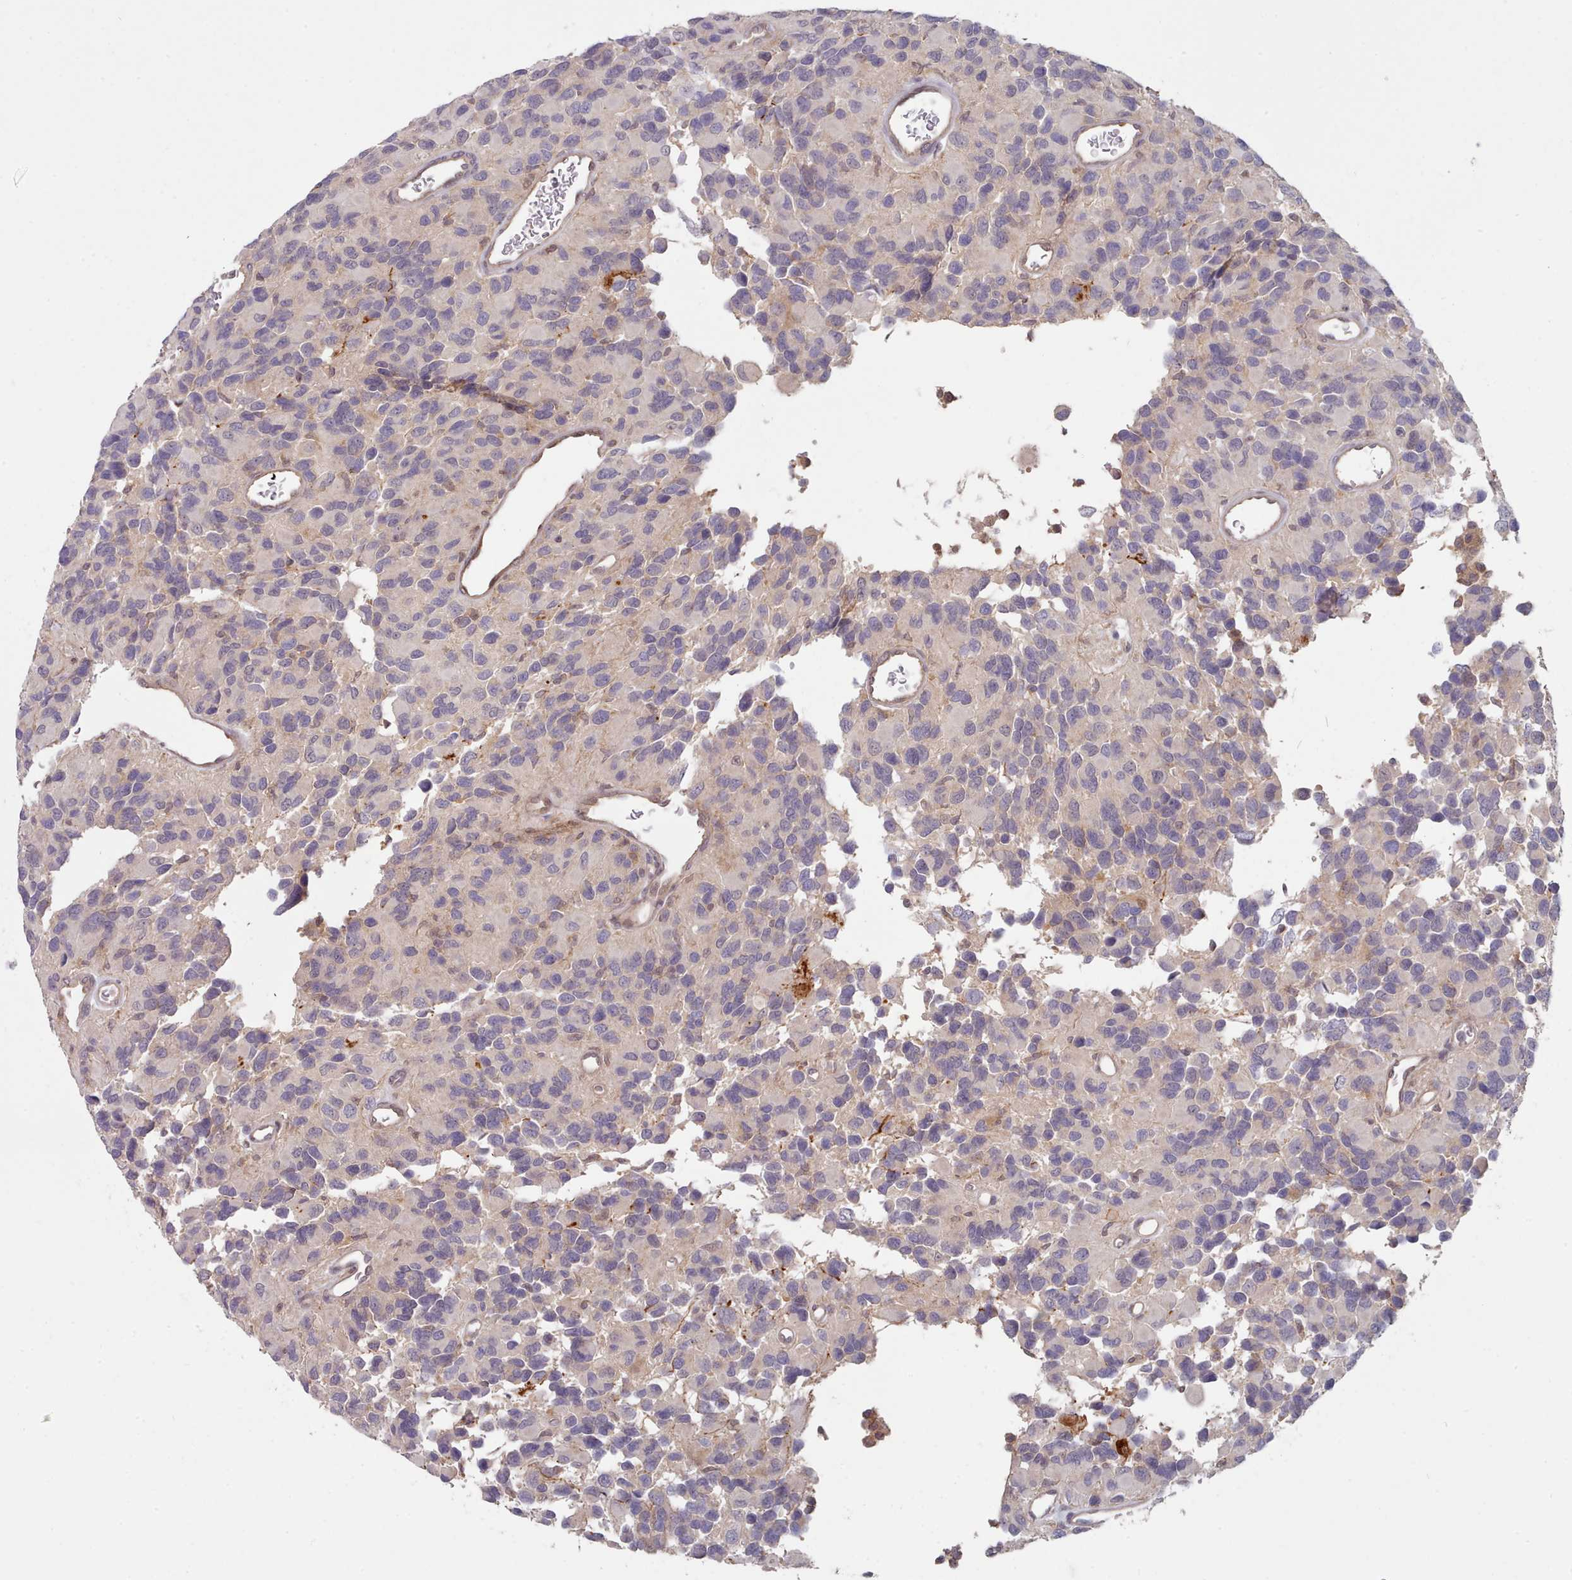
{"staining": {"intensity": "negative", "quantity": "none", "location": "none"}, "tissue": "glioma", "cell_type": "Tumor cells", "image_type": "cancer", "snomed": [{"axis": "morphology", "description": "Glioma, malignant, High grade"}, {"axis": "topography", "description": "Brain"}], "caption": "IHC histopathology image of neoplastic tissue: human malignant glioma (high-grade) stained with DAB (3,3'-diaminobenzidine) displays no significant protein positivity in tumor cells.", "gene": "CES3", "patient": {"sex": "male", "age": 77}}